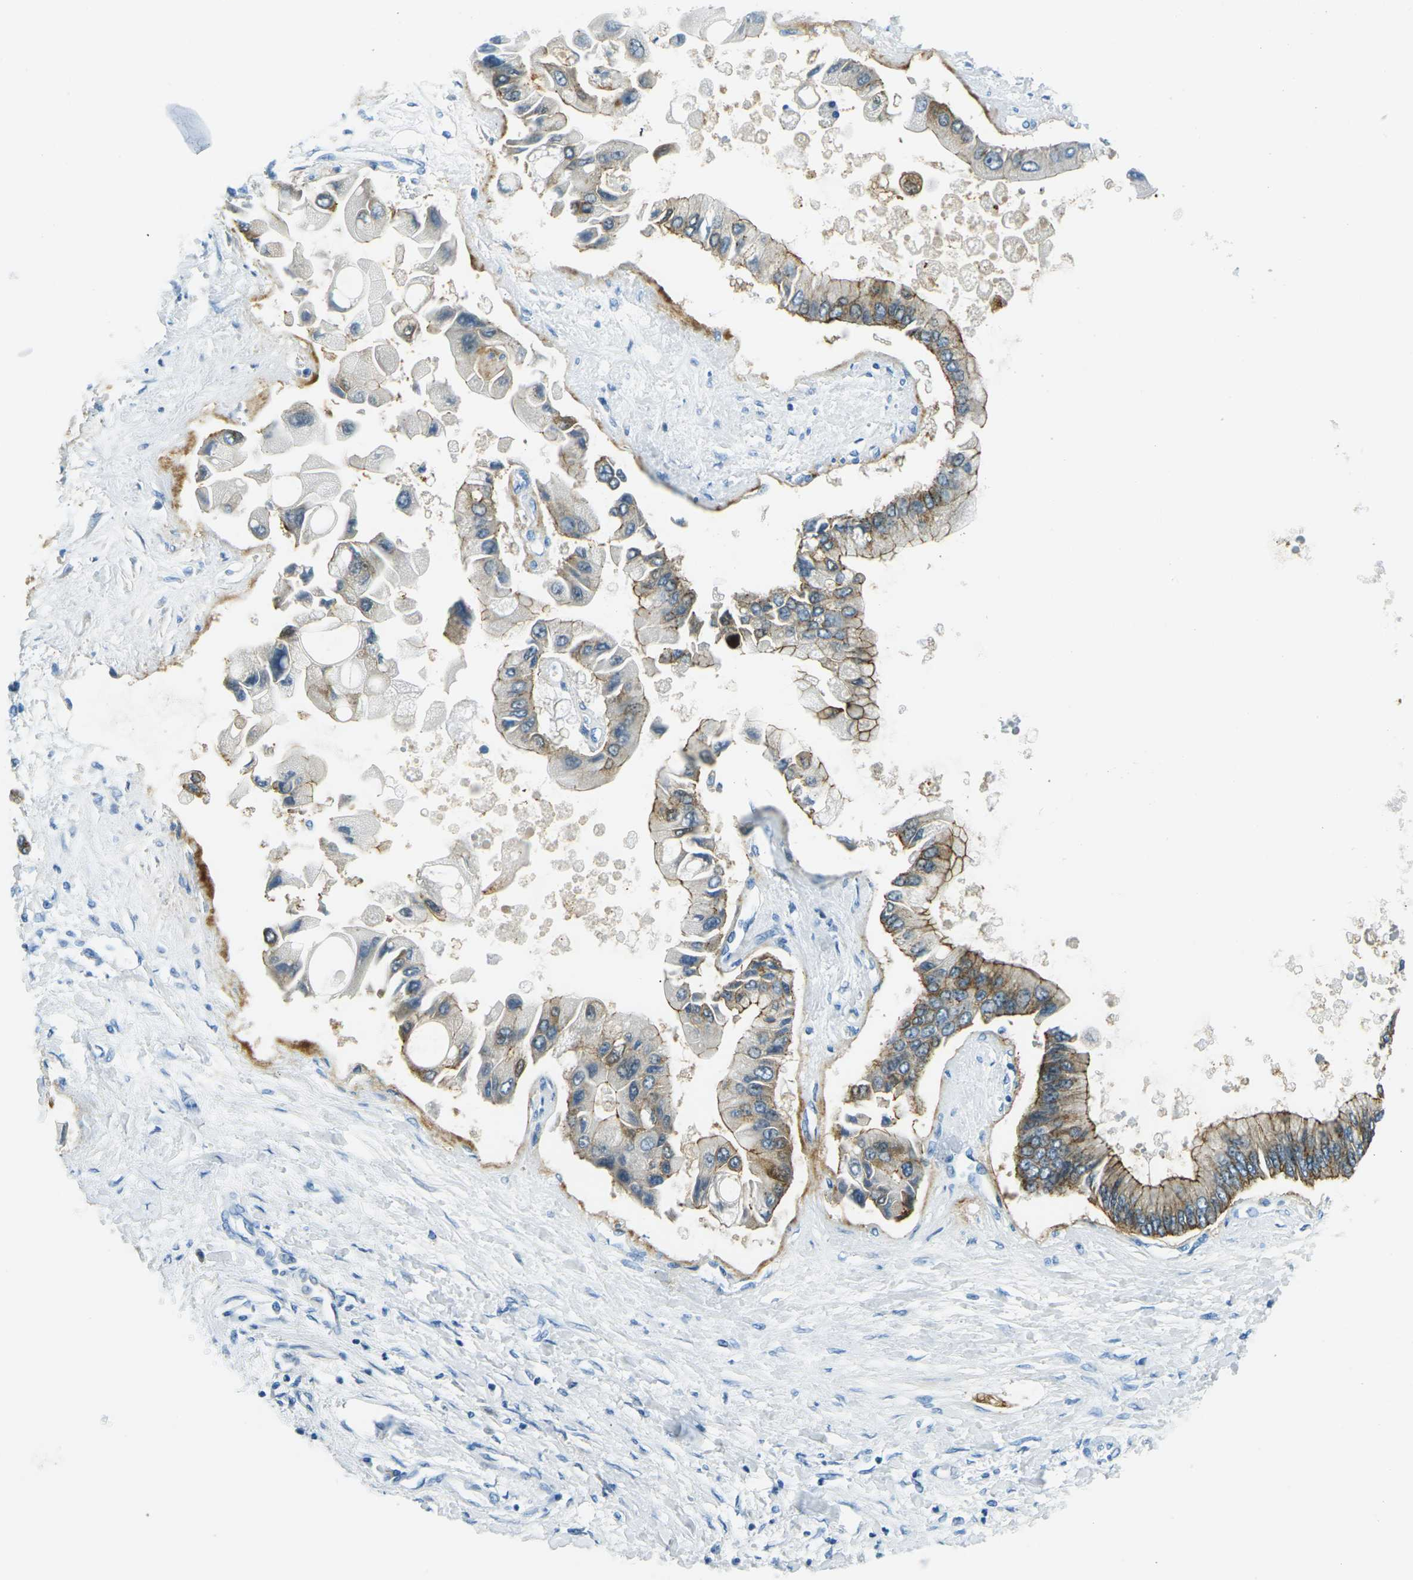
{"staining": {"intensity": "moderate", "quantity": "25%-75%", "location": "cytoplasmic/membranous"}, "tissue": "liver cancer", "cell_type": "Tumor cells", "image_type": "cancer", "snomed": [{"axis": "morphology", "description": "Cholangiocarcinoma"}, {"axis": "topography", "description": "Liver"}], "caption": "The histopathology image displays immunohistochemical staining of cholangiocarcinoma (liver). There is moderate cytoplasmic/membranous staining is seen in approximately 25%-75% of tumor cells.", "gene": "OCLN", "patient": {"sex": "male", "age": 50}}